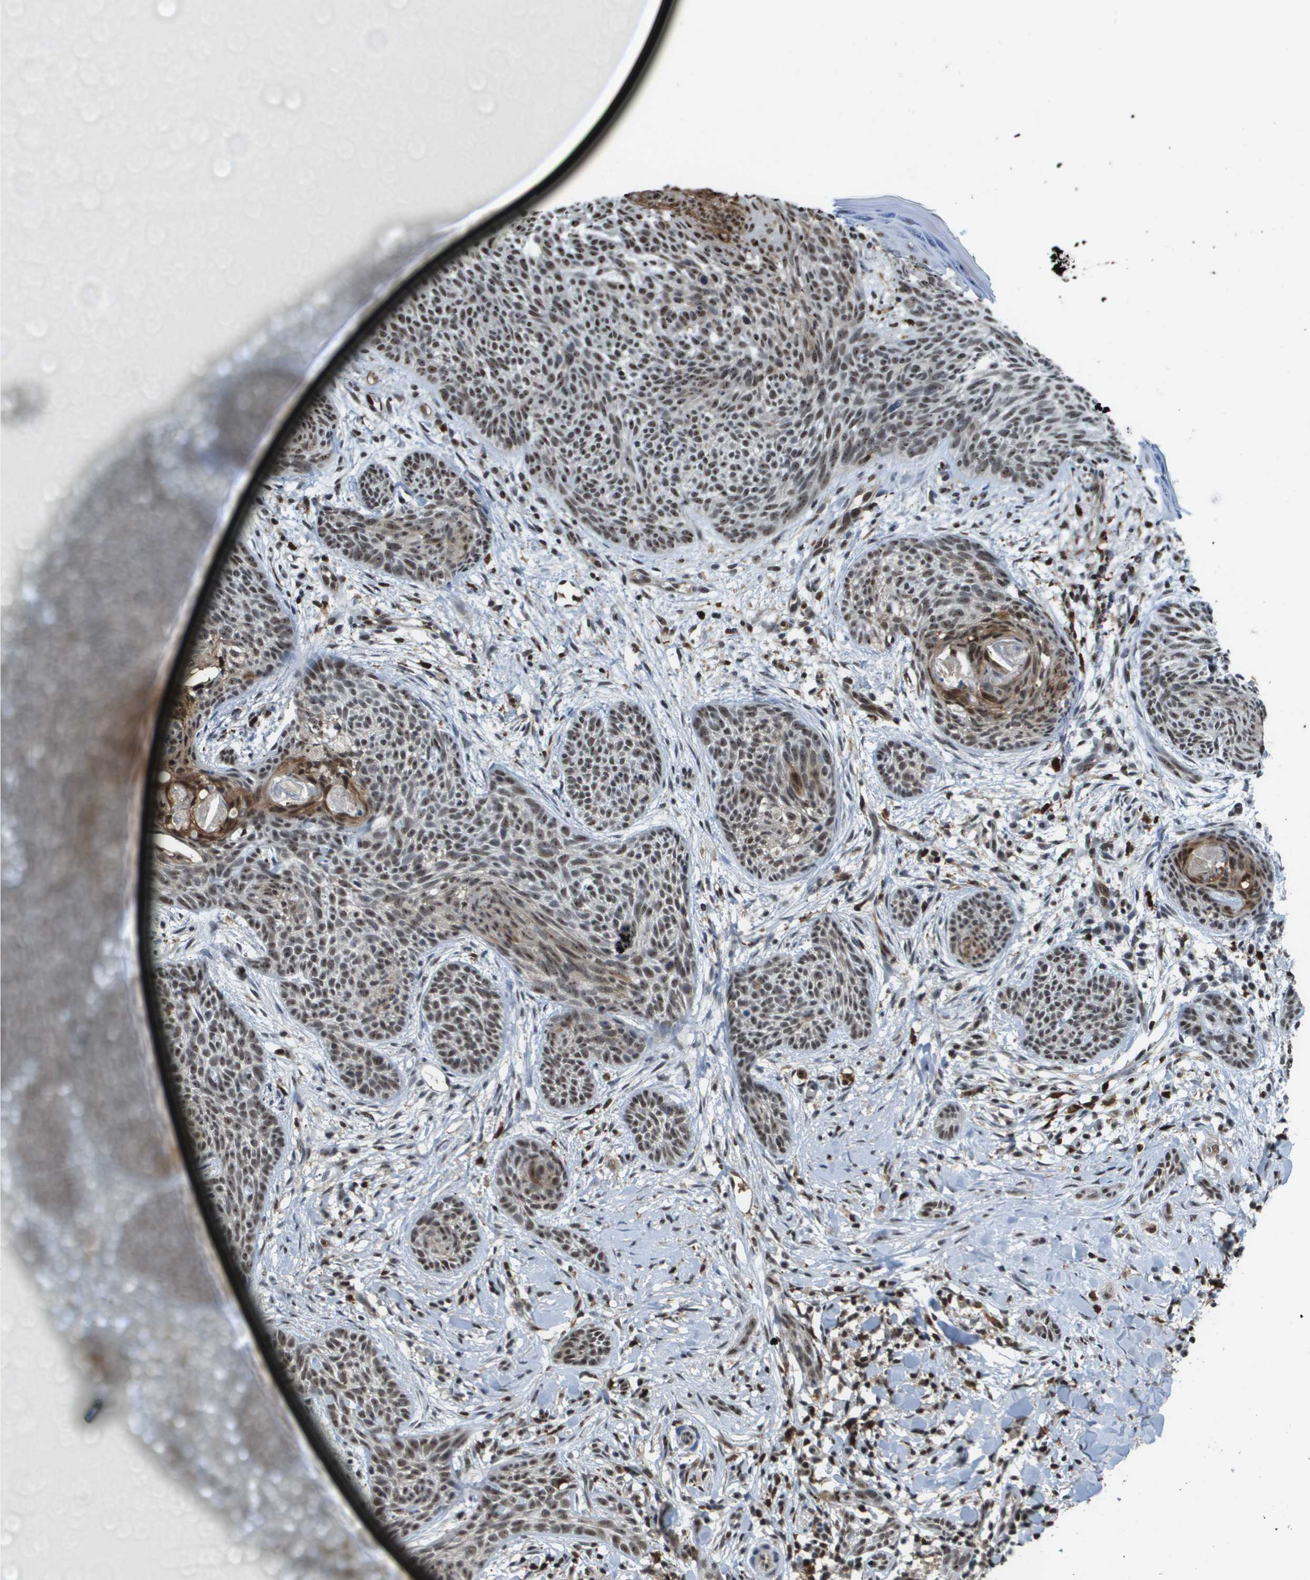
{"staining": {"intensity": "moderate", "quantity": ">75%", "location": "nuclear"}, "tissue": "skin cancer", "cell_type": "Tumor cells", "image_type": "cancer", "snomed": [{"axis": "morphology", "description": "Basal cell carcinoma"}, {"axis": "topography", "description": "Skin"}], "caption": "Basal cell carcinoma (skin) stained with a brown dye demonstrates moderate nuclear positive staining in approximately >75% of tumor cells.", "gene": "EP400", "patient": {"sex": "female", "age": 59}}